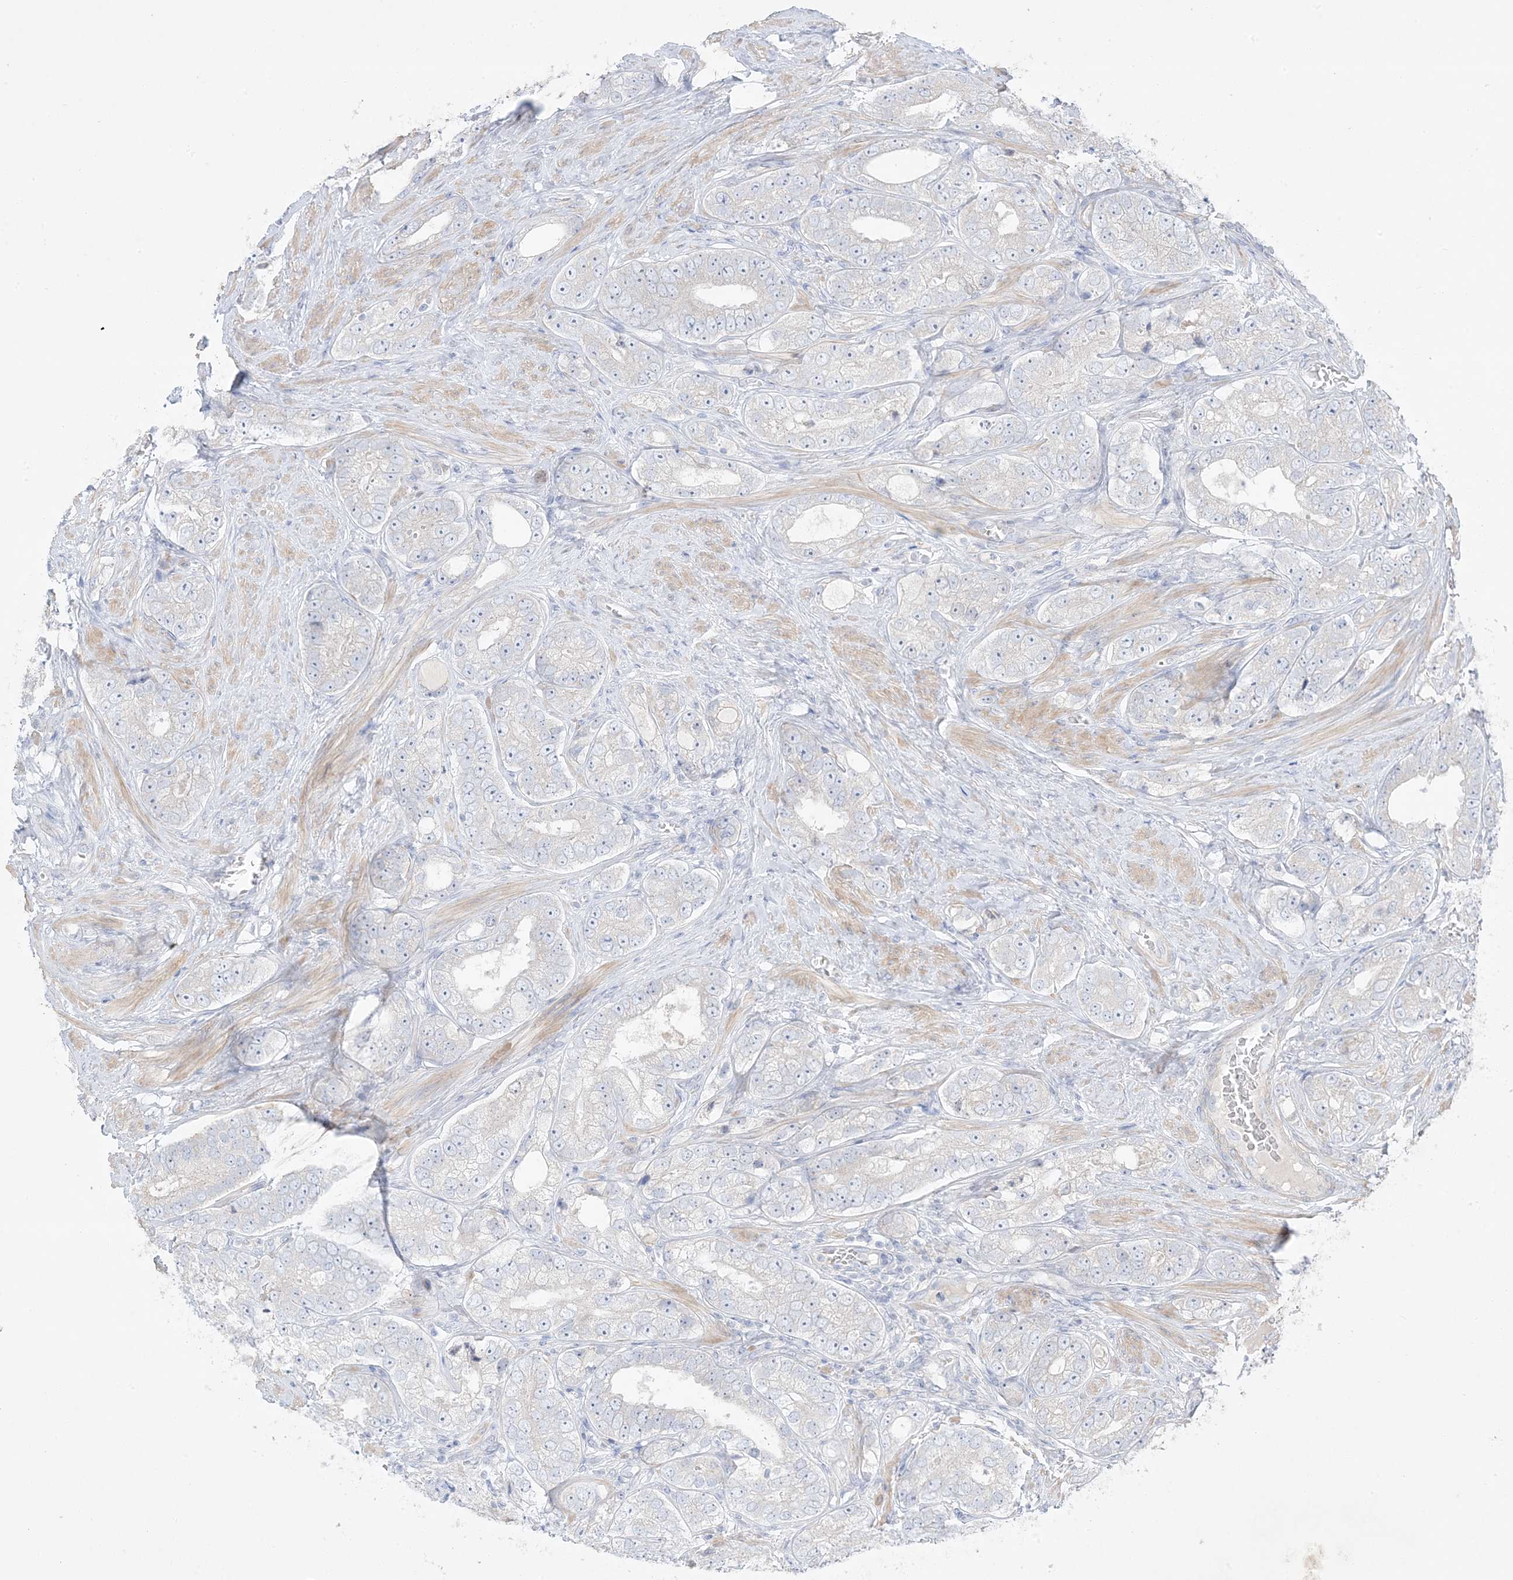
{"staining": {"intensity": "negative", "quantity": "none", "location": "none"}, "tissue": "prostate cancer", "cell_type": "Tumor cells", "image_type": "cancer", "snomed": [{"axis": "morphology", "description": "Adenocarcinoma, High grade"}, {"axis": "topography", "description": "Prostate"}], "caption": "This is an immunohistochemistry histopathology image of prostate cancer (high-grade adenocarcinoma). There is no positivity in tumor cells.", "gene": "FAM184A", "patient": {"sex": "male", "age": 56}}